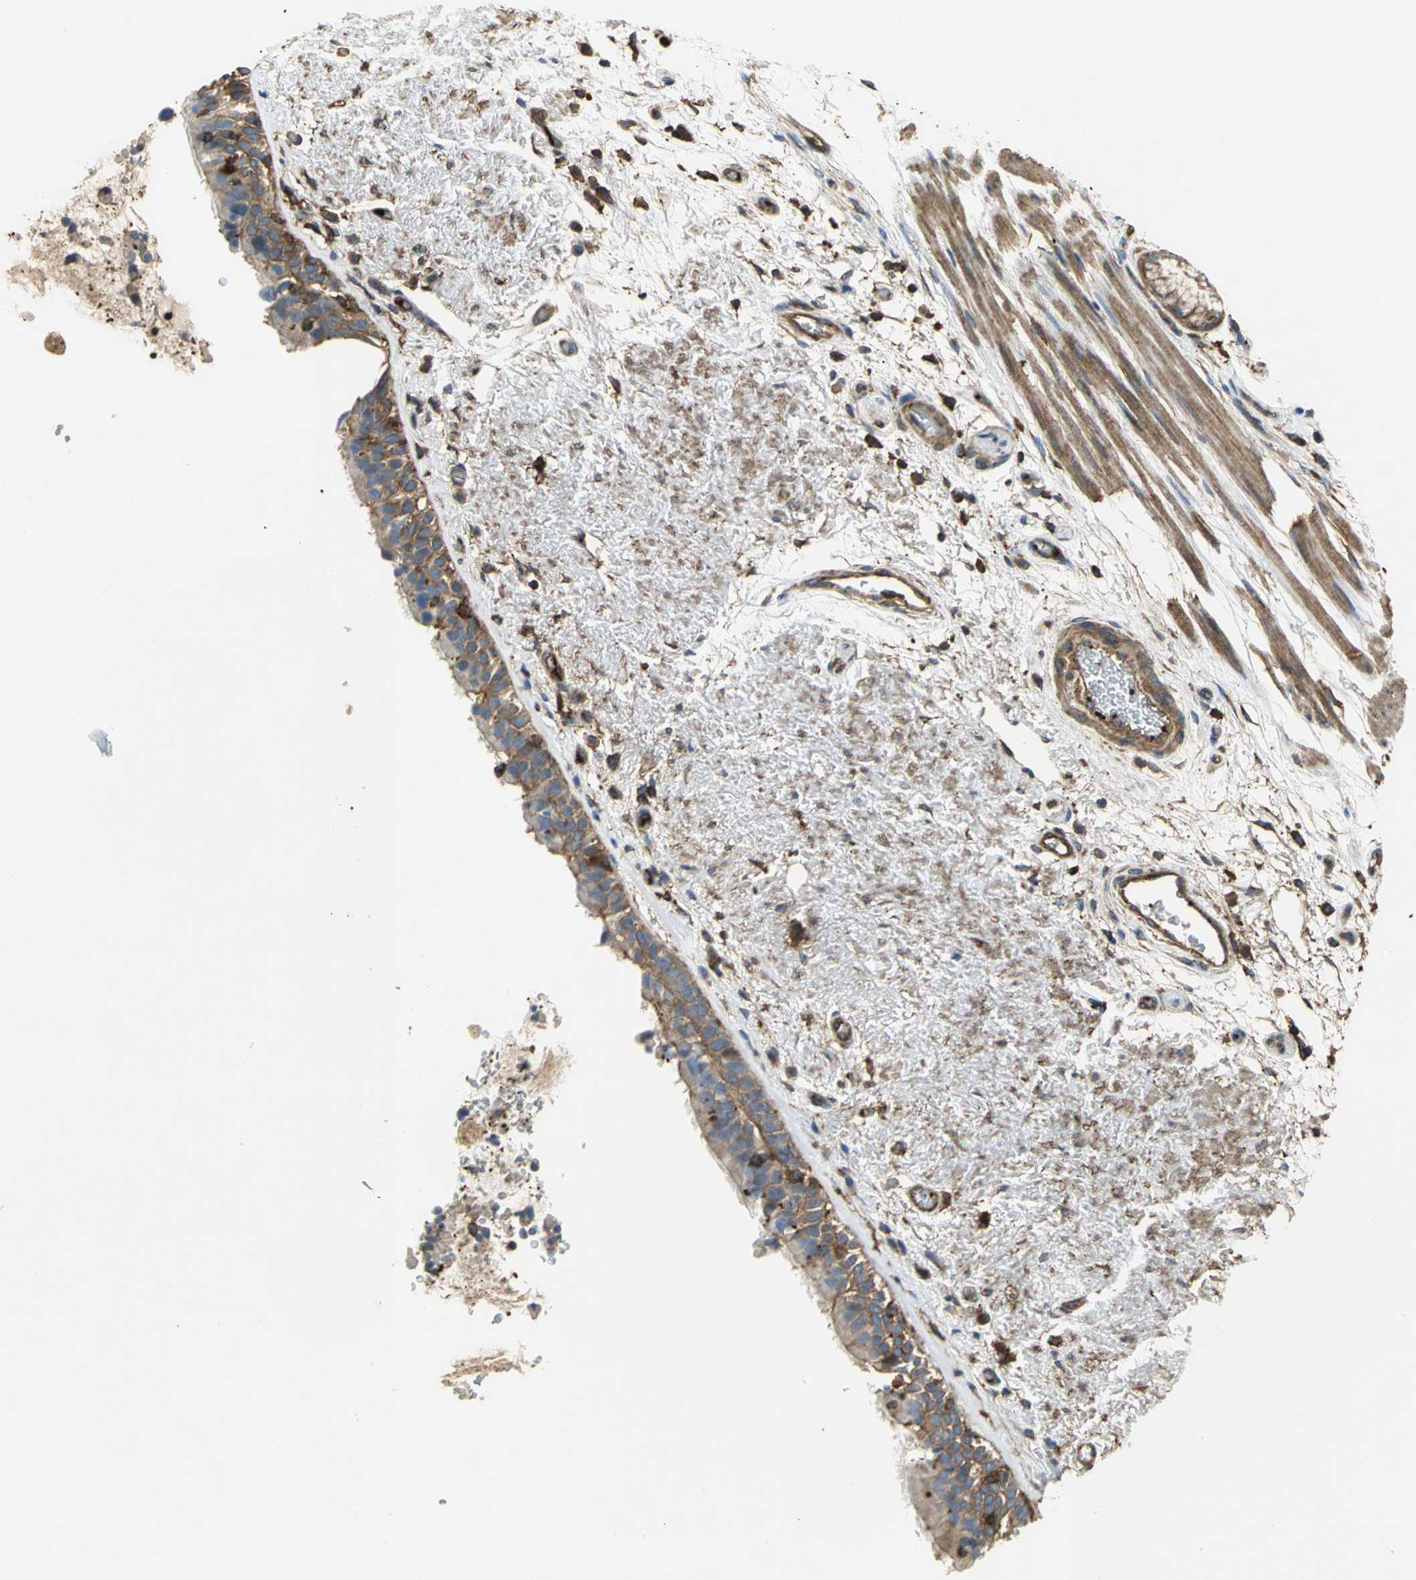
{"staining": {"intensity": "strong", "quantity": "25%-75%", "location": "cytoplasmic/membranous"}, "tissue": "bronchus", "cell_type": "Respiratory epithelial cells", "image_type": "normal", "snomed": [{"axis": "morphology", "description": "Normal tissue, NOS"}, {"axis": "topography", "description": "Bronchus"}], "caption": "The immunohistochemical stain highlights strong cytoplasmic/membranous positivity in respiratory epithelial cells of normal bronchus.", "gene": "TLN1", "patient": {"sex": "female", "age": 54}}